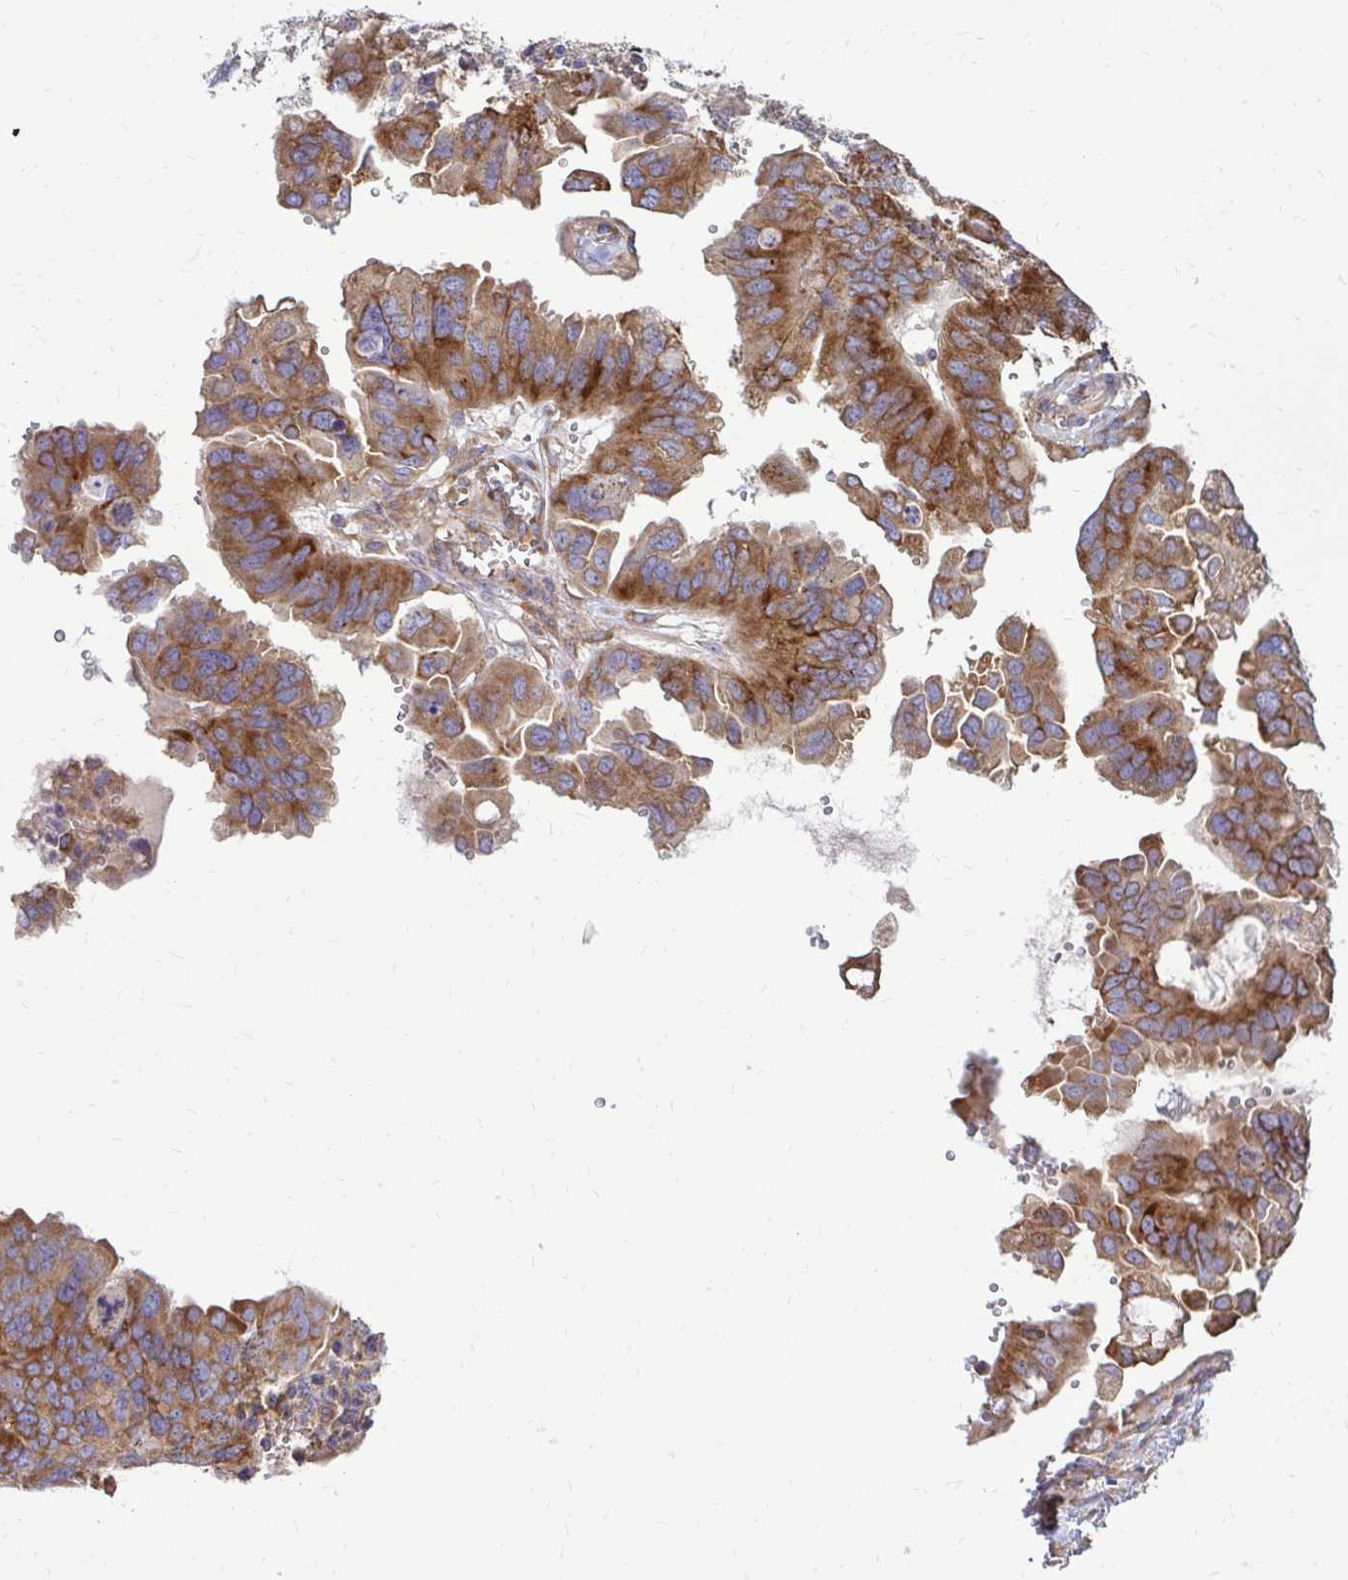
{"staining": {"intensity": "moderate", "quantity": ">75%", "location": "cytoplasmic/membranous"}, "tissue": "ovarian cancer", "cell_type": "Tumor cells", "image_type": "cancer", "snomed": [{"axis": "morphology", "description": "Cystadenocarcinoma, serous, NOS"}, {"axis": "topography", "description": "Ovary"}], "caption": "This histopathology image exhibits IHC staining of serous cystadenocarcinoma (ovarian), with medium moderate cytoplasmic/membranous staining in about >75% of tumor cells.", "gene": "FMR1", "patient": {"sex": "female", "age": 79}}